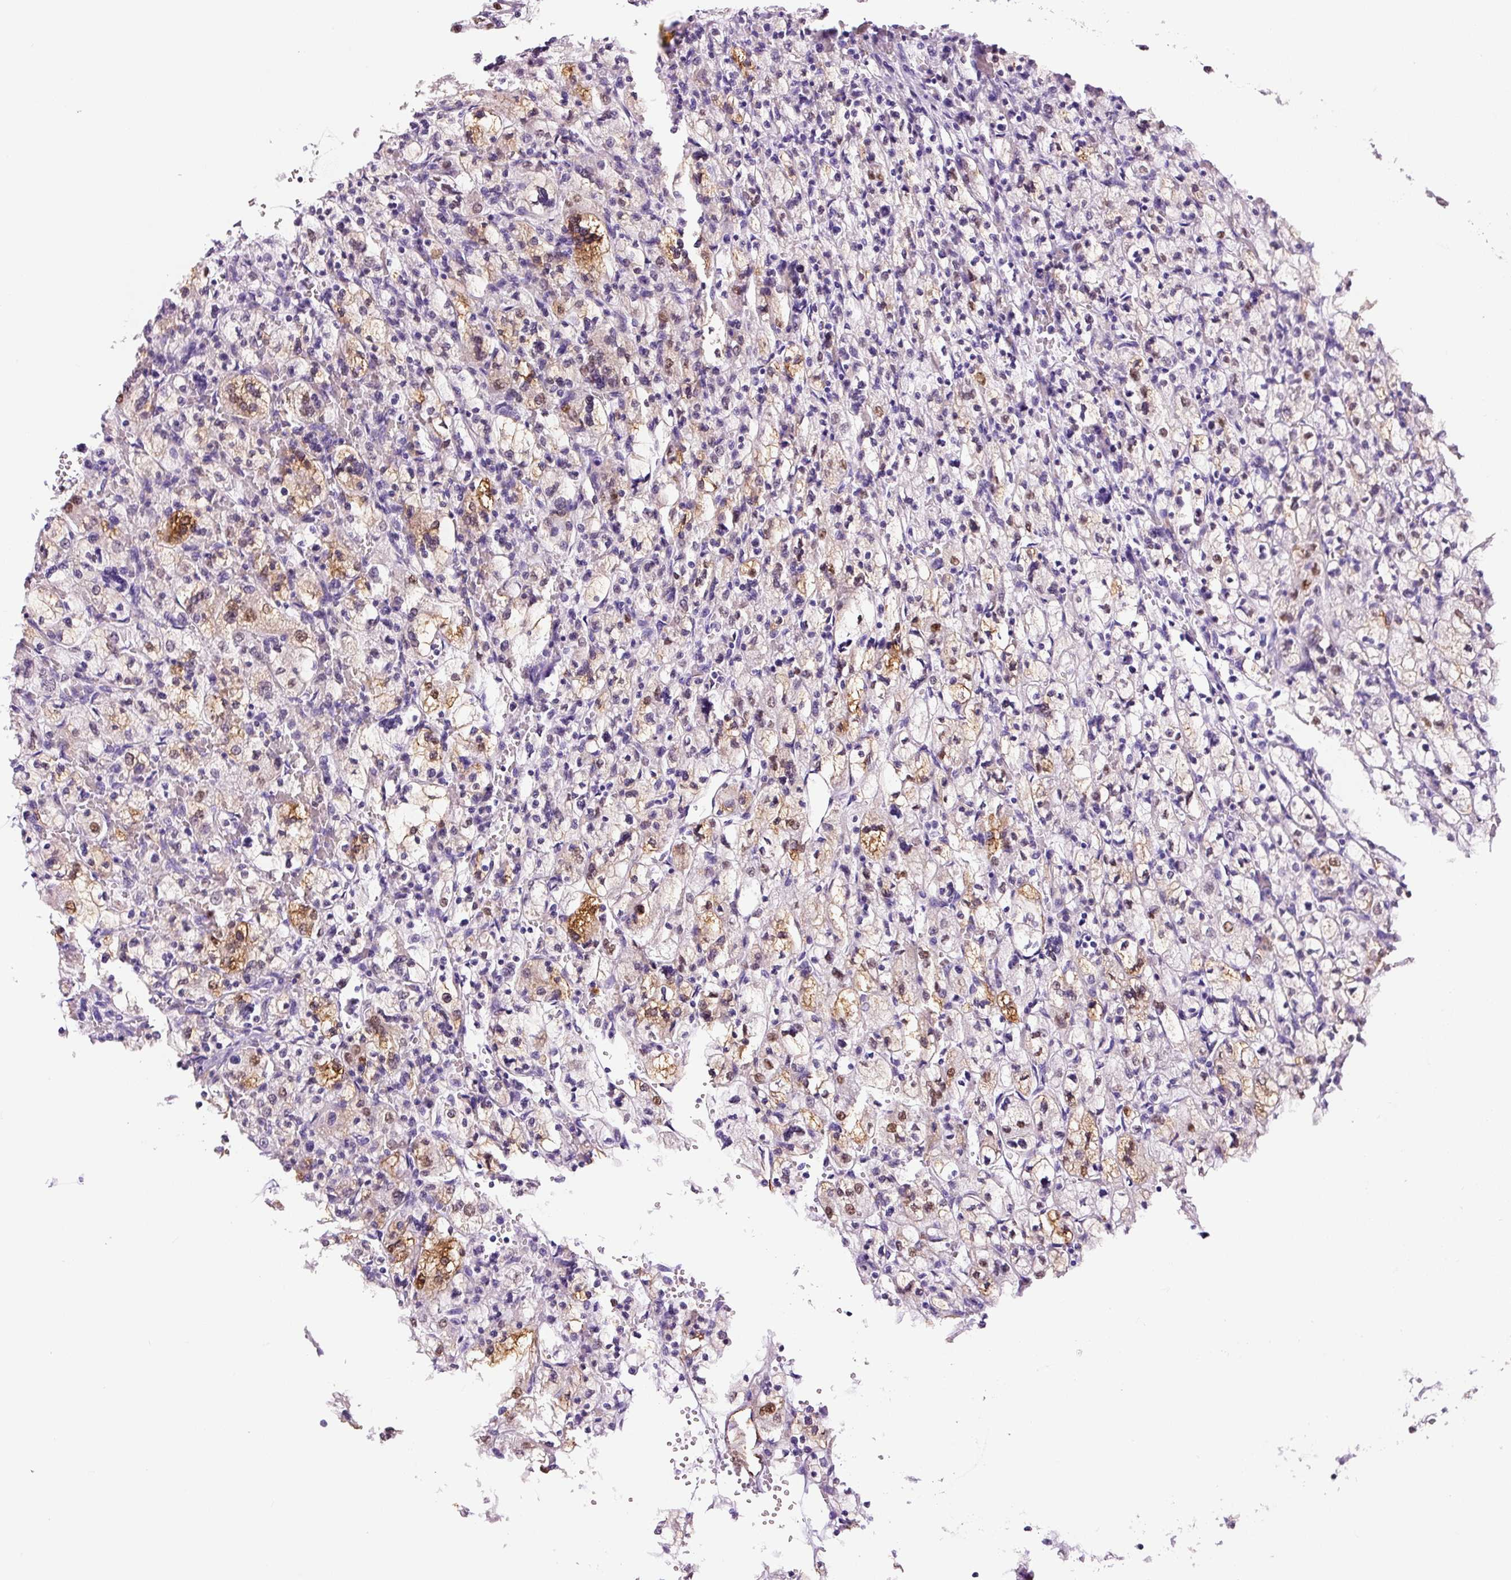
{"staining": {"intensity": "moderate", "quantity": "25%-75%", "location": "cytoplasmic/membranous,nuclear"}, "tissue": "renal cancer", "cell_type": "Tumor cells", "image_type": "cancer", "snomed": [{"axis": "morphology", "description": "Adenocarcinoma, NOS"}, {"axis": "topography", "description": "Kidney"}], "caption": "High-power microscopy captured an immunohistochemistry micrograph of adenocarcinoma (renal), revealing moderate cytoplasmic/membranous and nuclear positivity in approximately 25%-75% of tumor cells.", "gene": "ADSS1", "patient": {"sex": "female", "age": 83}}